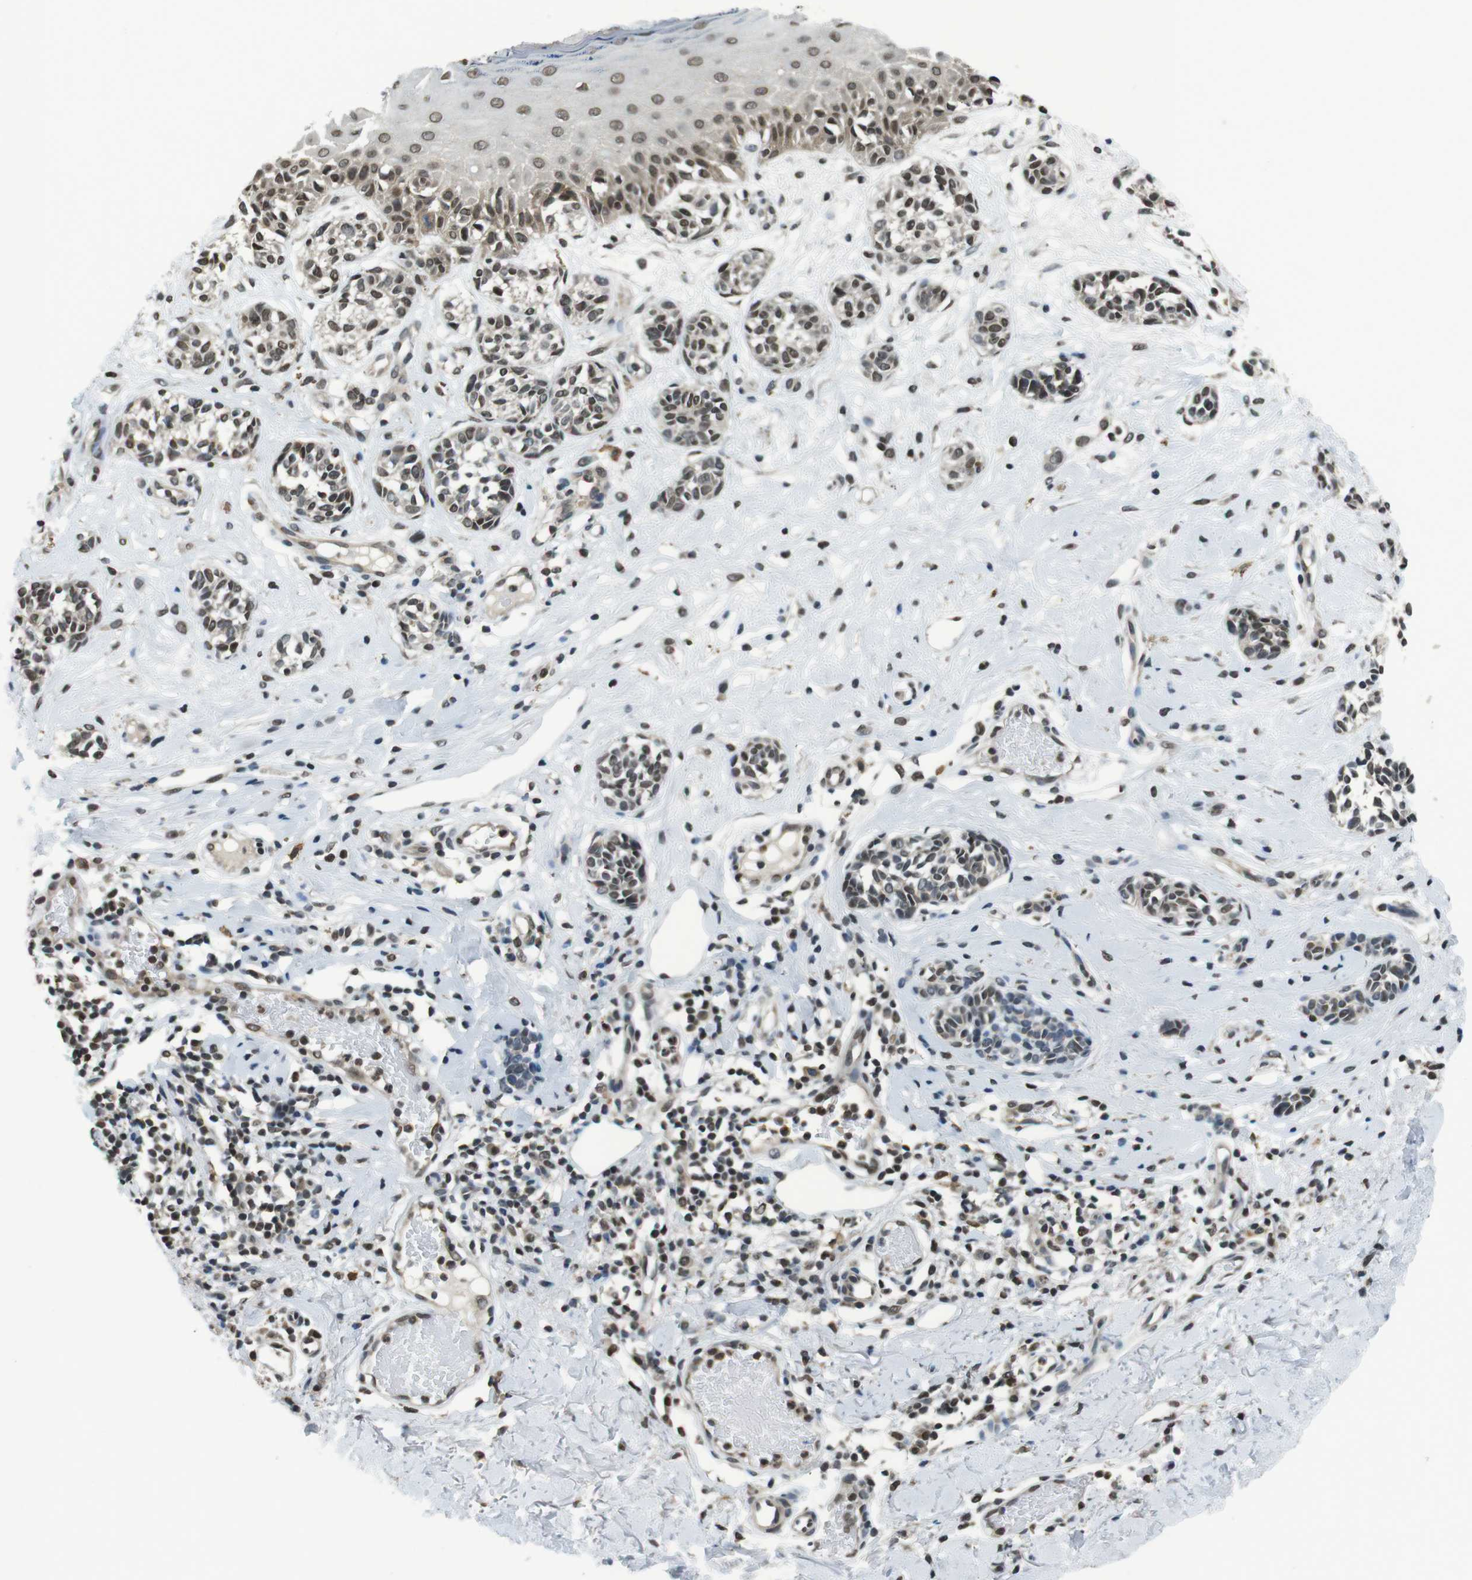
{"staining": {"intensity": "weak", "quantity": "25%-75%", "location": "nuclear"}, "tissue": "melanoma", "cell_type": "Tumor cells", "image_type": "cancer", "snomed": [{"axis": "morphology", "description": "Malignant melanoma, NOS"}, {"axis": "topography", "description": "Skin"}], "caption": "Melanoma stained with DAB immunohistochemistry reveals low levels of weak nuclear expression in about 25%-75% of tumor cells.", "gene": "NEK4", "patient": {"sex": "male", "age": 64}}